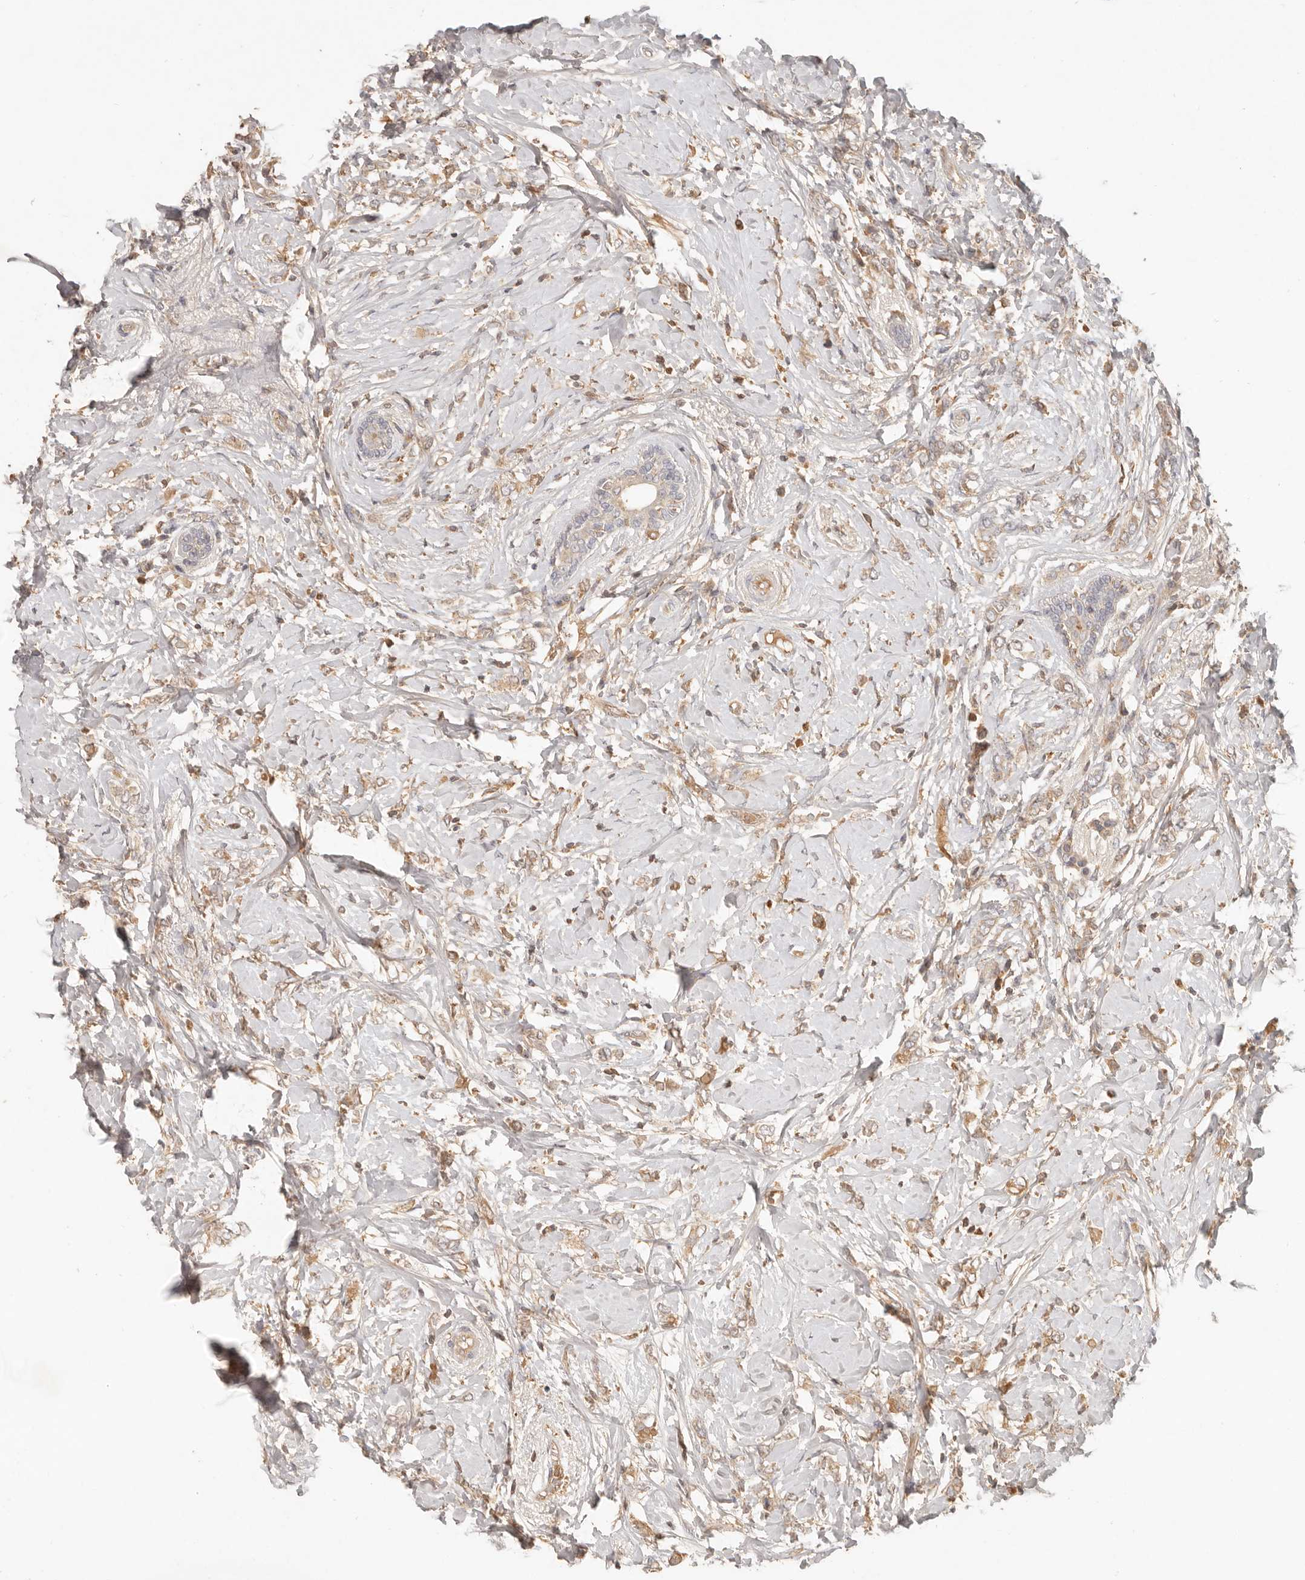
{"staining": {"intensity": "weak", "quantity": ">75%", "location": "cytoplasmic/membranous"}, "tissue": "breast cancer", "cell_type": "Tumor cells", "image_type": "cancer", "snomed": [{"axis": "morphology", "description": "Normal tissue, NOS"}, {"axis": "morphology", "description": "Lobular carcinoma"}, {"axis": "topography", "description": "Breast"}], "caption": "Breast cancer stained with IHC reveals weak cytoplasmic/membranous expression in about >75% of tumor cells.", "gene": "NECAP2", "patient": {"sex": "female", "age": 47}}